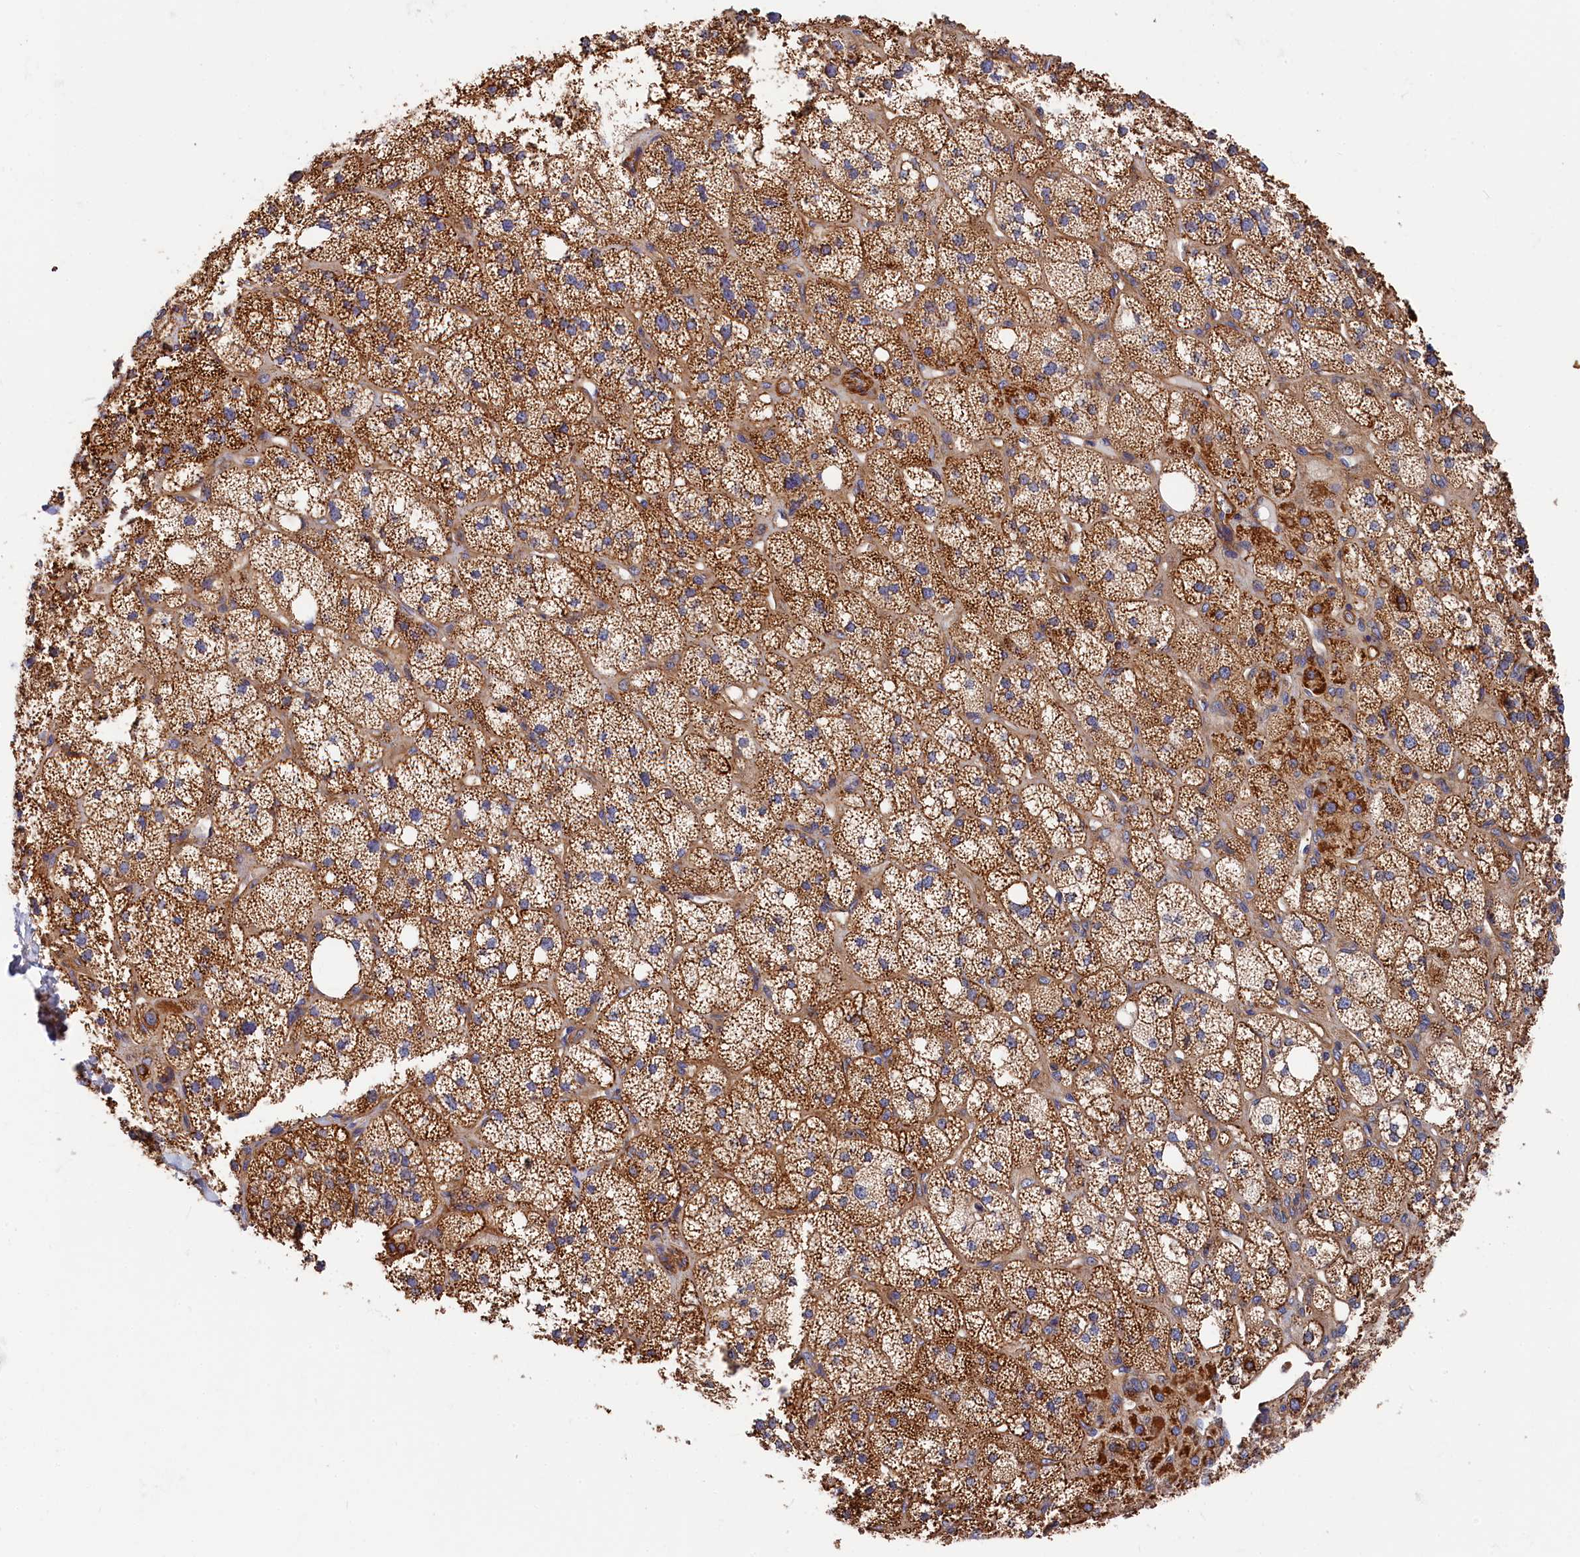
{"staining": {"intensity": "strong", "quantity": ">75%", "location": "cytoplasmic/membranous"}, "tissue": "adrenal gland", "cell_type": "Glandular cells", "image_type": "normal", "snomed": [{"axis": "morphology", "description": "Normal tissue, NOS"}, {"axis": "topography", "description": "Adrenal gland"}], "caption": "This micrograph reveals immunohistochemistry staining of normal adrenal gland, with high strong cytoplasmic/membranous positivity in approximately >75% of glandular cells.", "gene": "LDHD", "patient": {"sex": "male", "age": 61}}